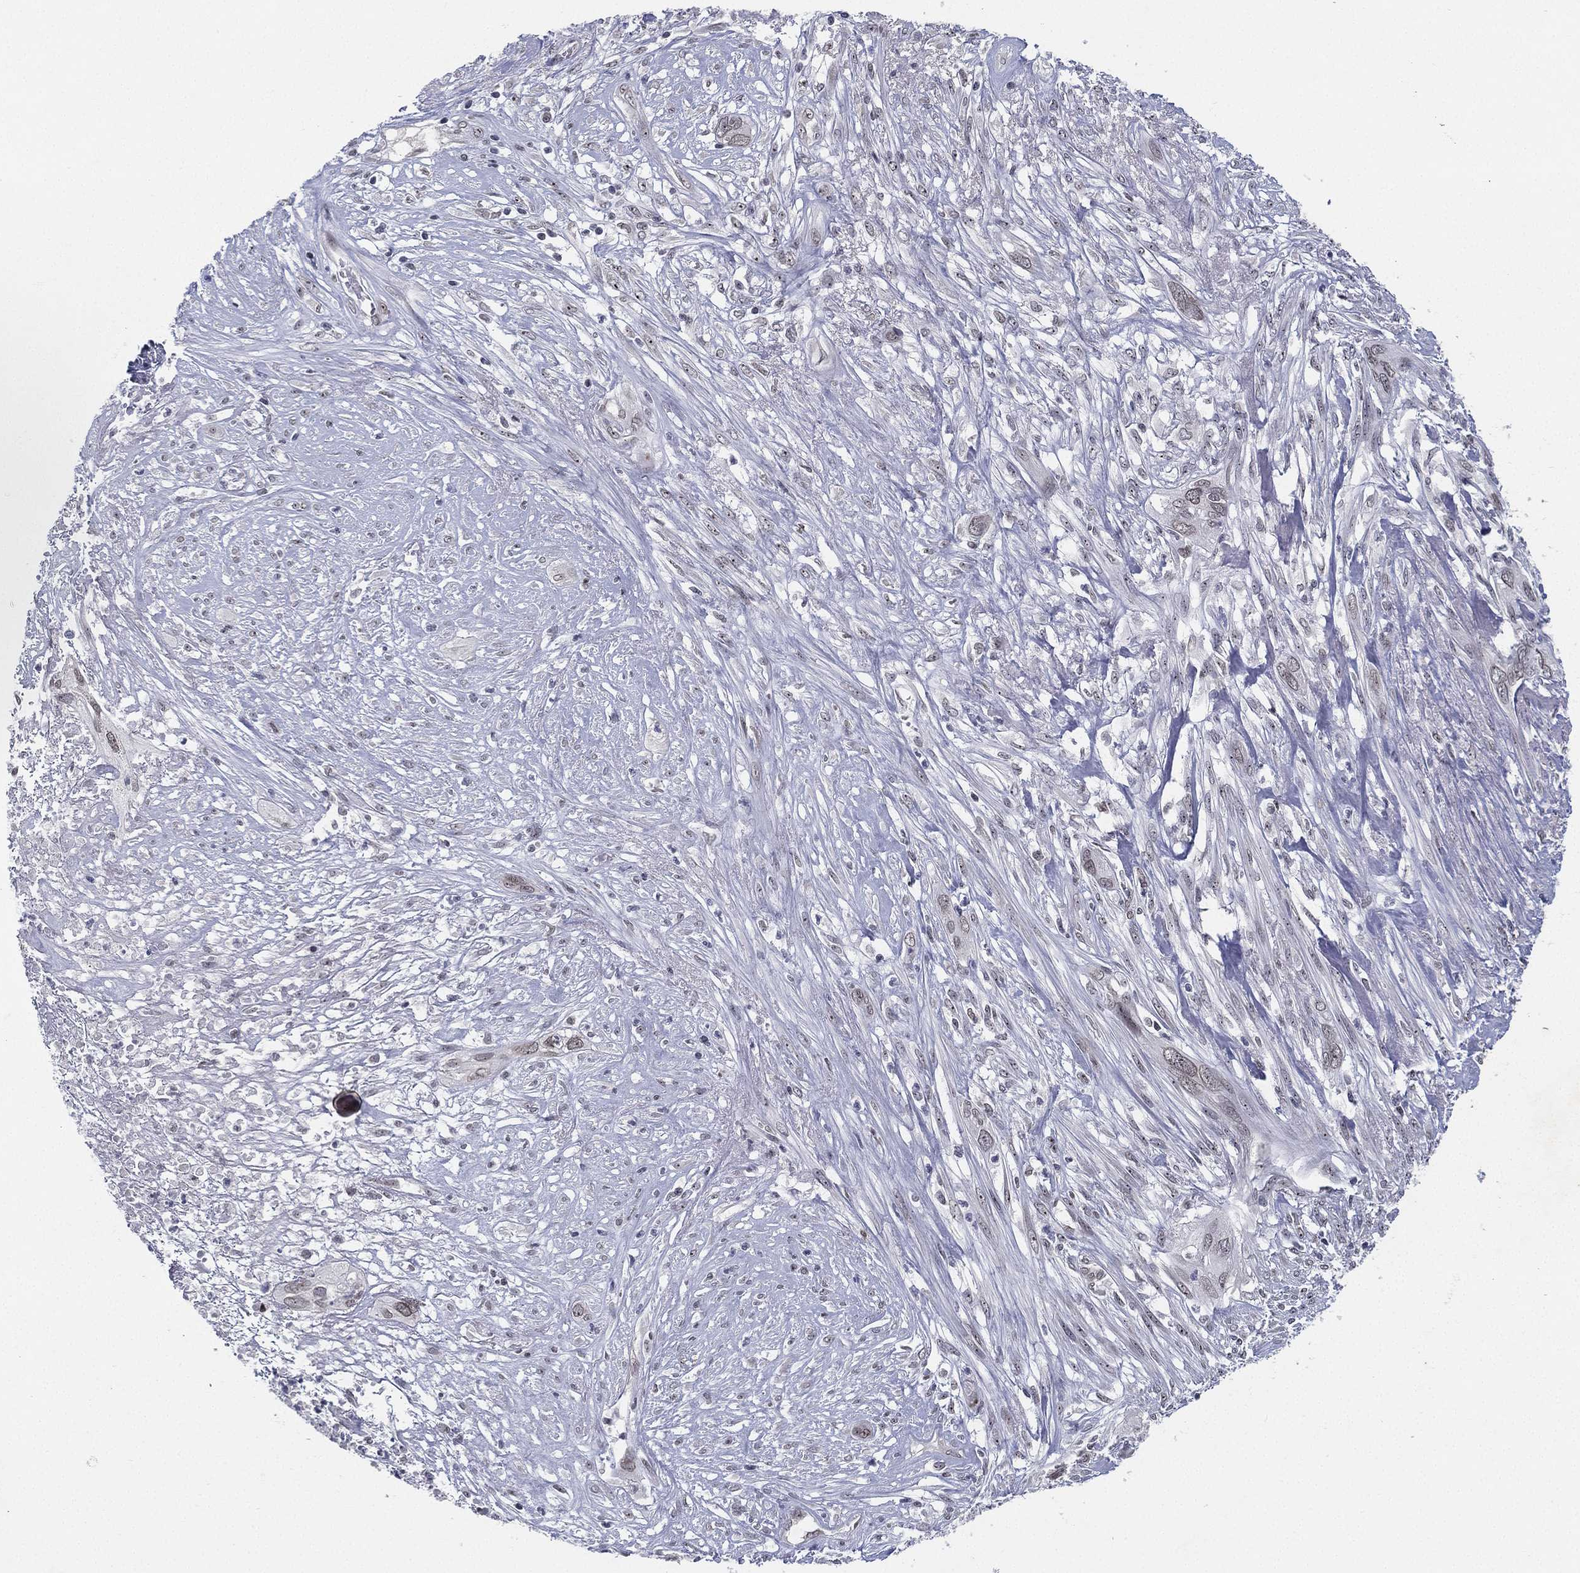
{"staining": {"intensity": "negative", "quantity": "none", "location": "none"}, "tissue": "cervical cancer", "cell_type": "Tumor cells", "image_type": "cancer", "snomed": [{"axis": "morphology", "description": "Squamous cell carcinoma, NOS"}, {"axis": "topography", "description": "Cervix"}], "caption": "Tumor cells are negative for protein expression in human squamous cell carcinoma (cervical). (DAB (3,3'-diaminobenzidine) immunohistochemistry (IHC) visualized using brightfield microscopy, high magnification).", "gene": "MS4A8", "patient": {"sex": "female", "age": 57}}